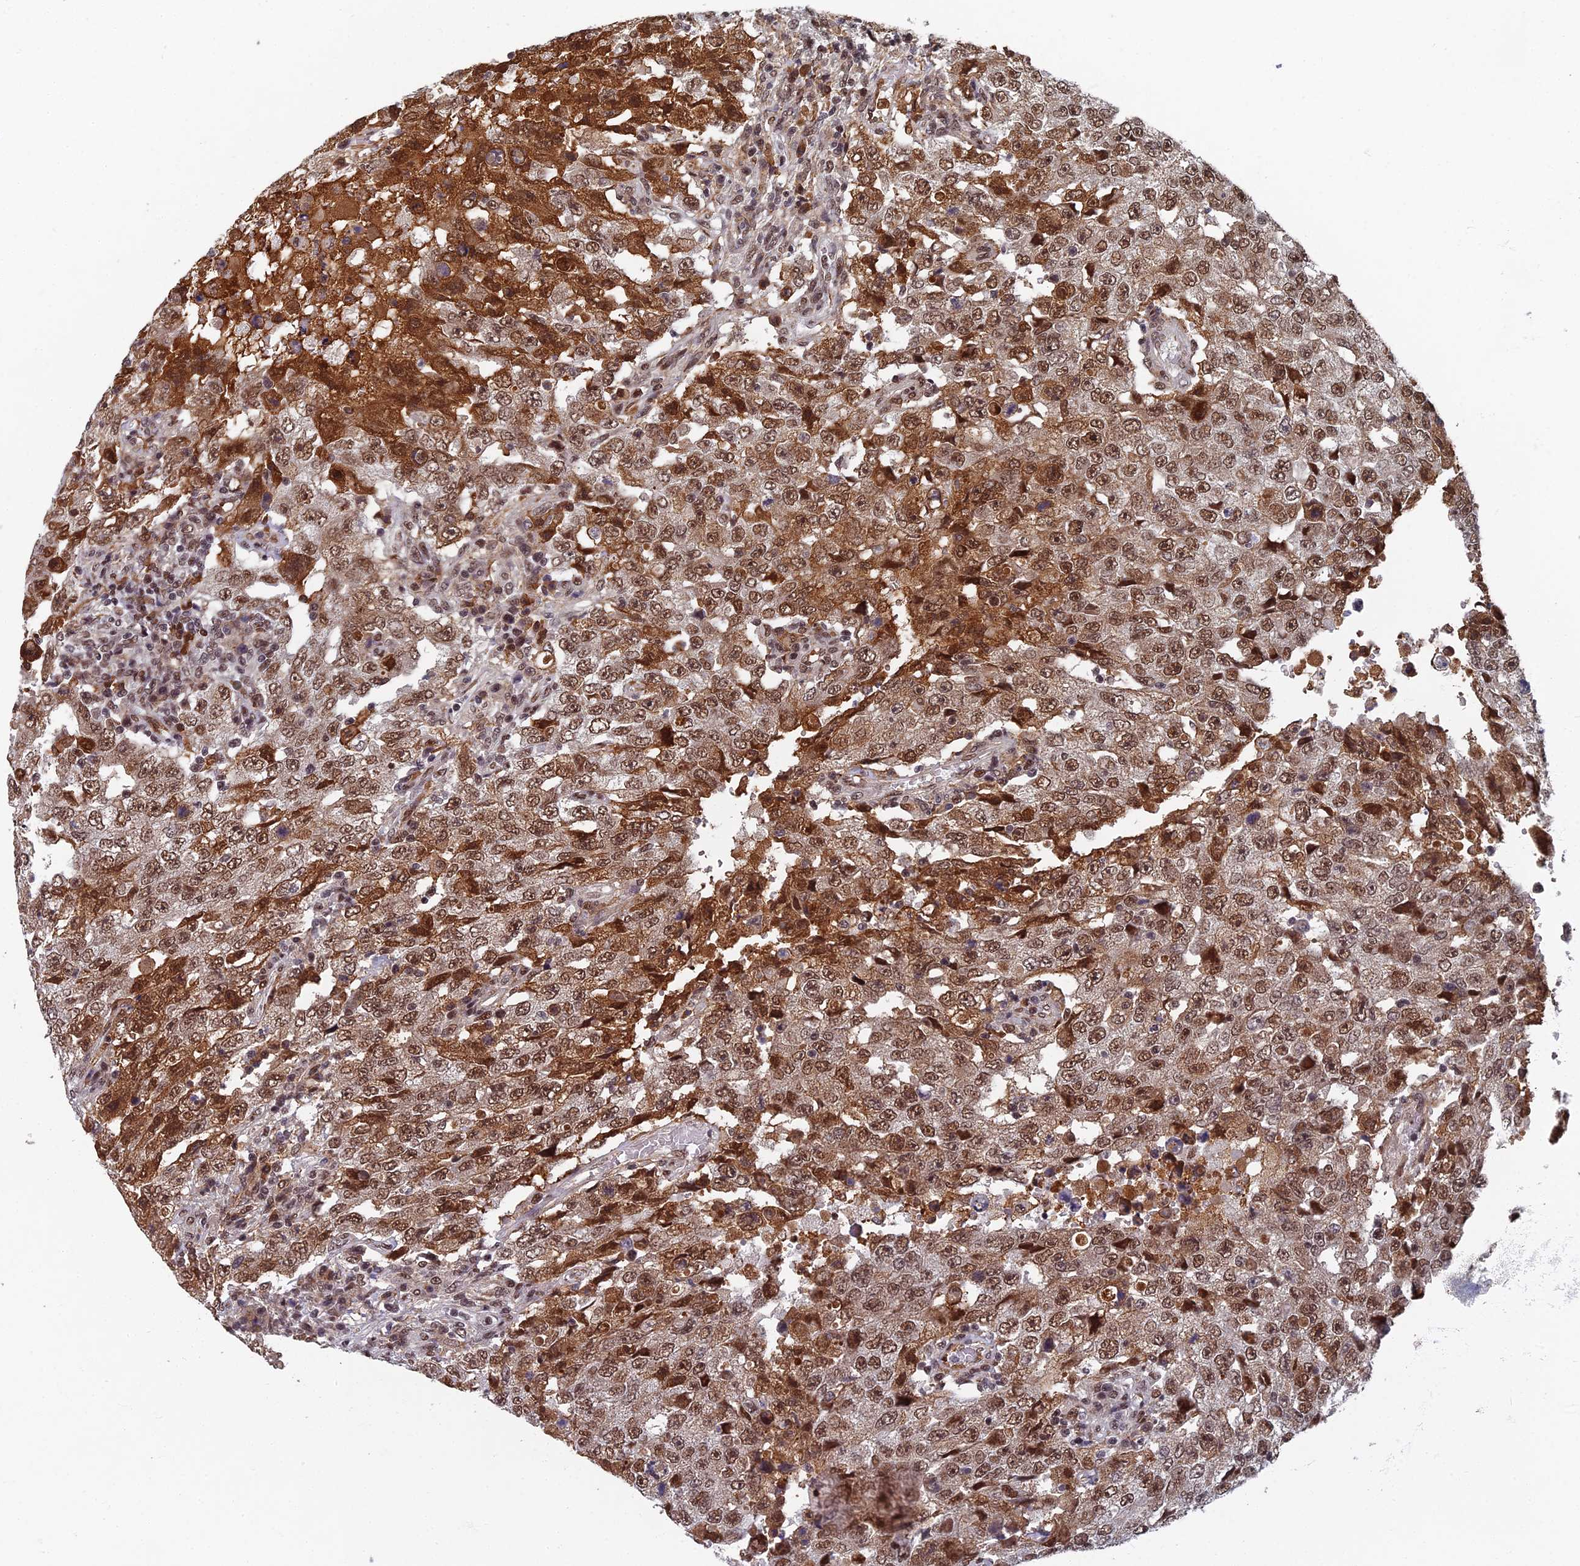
{"staining": {"intensity": "moderate", "quantity": ">75%", "location": "cytoplasmic/membranous,nuclear"}, "tissue": "testis cancer", "cell_type": "Tumor cells", "image_type": "cancer", "snomed": [{"axis": "morphology", "description": "Carcinoma, Embryonal, NOS"}, {"axis": "topography", "description": "Testis"}], "caption": "Immunohistochemistry (IHC) image of testis cancer stained for a protein (brown), which reveals medium levels of moderate cytoplasmic/membranous and nuclear staining in about >75% of tumor cells.", "gene": "TAF13", "patient": {"sex": "male", "age": 26}}